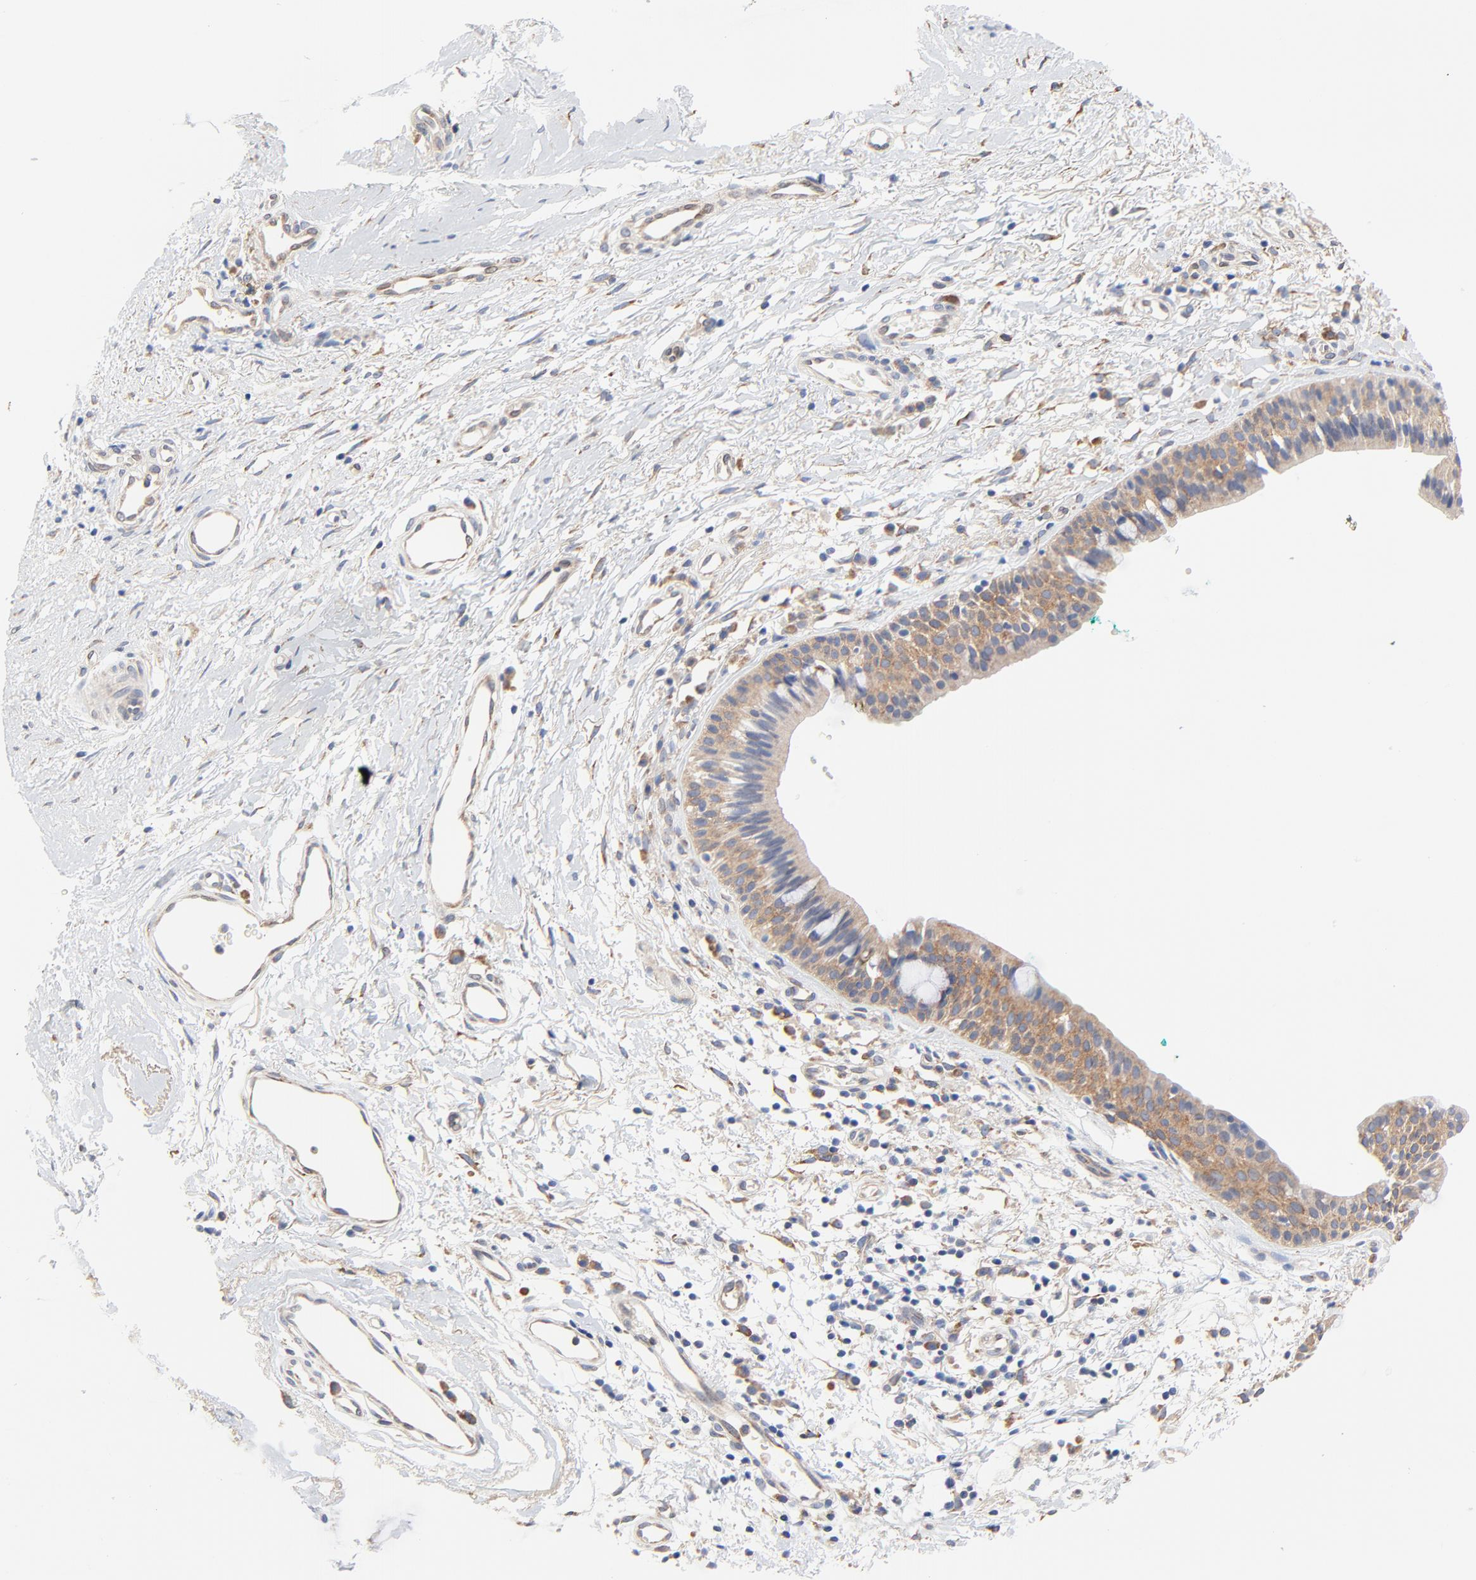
{"staining": {"intensity": "moderate", "quantity": ">75%", "location": "cytoplasmic/membranous"}, "tissue": "nasopharynx", "cell_type": "Respiratory epithelial cells", "image_type": "normal", "snomed": [{"axis": "morphology", "description": "Normal tissue, NOS"}, {"axis": "morphology", "description": "Basal cell carcinoma"}, {"axis": "topography", "description": "Cartilage tissue"}, {"axis": "topography", "description": "Nasopharynx"}, {"axis": "topography", "description": "Oral tissue"}], "caption": "Brown immunohistochemical staining in unremarkable human nasopharynx exhibits moderate cytoplasmic/membranous staining in about >75% of respiratory epithelial cells.", "gene": "VAV2", "patient": {"sex": "female", "age": 77}}